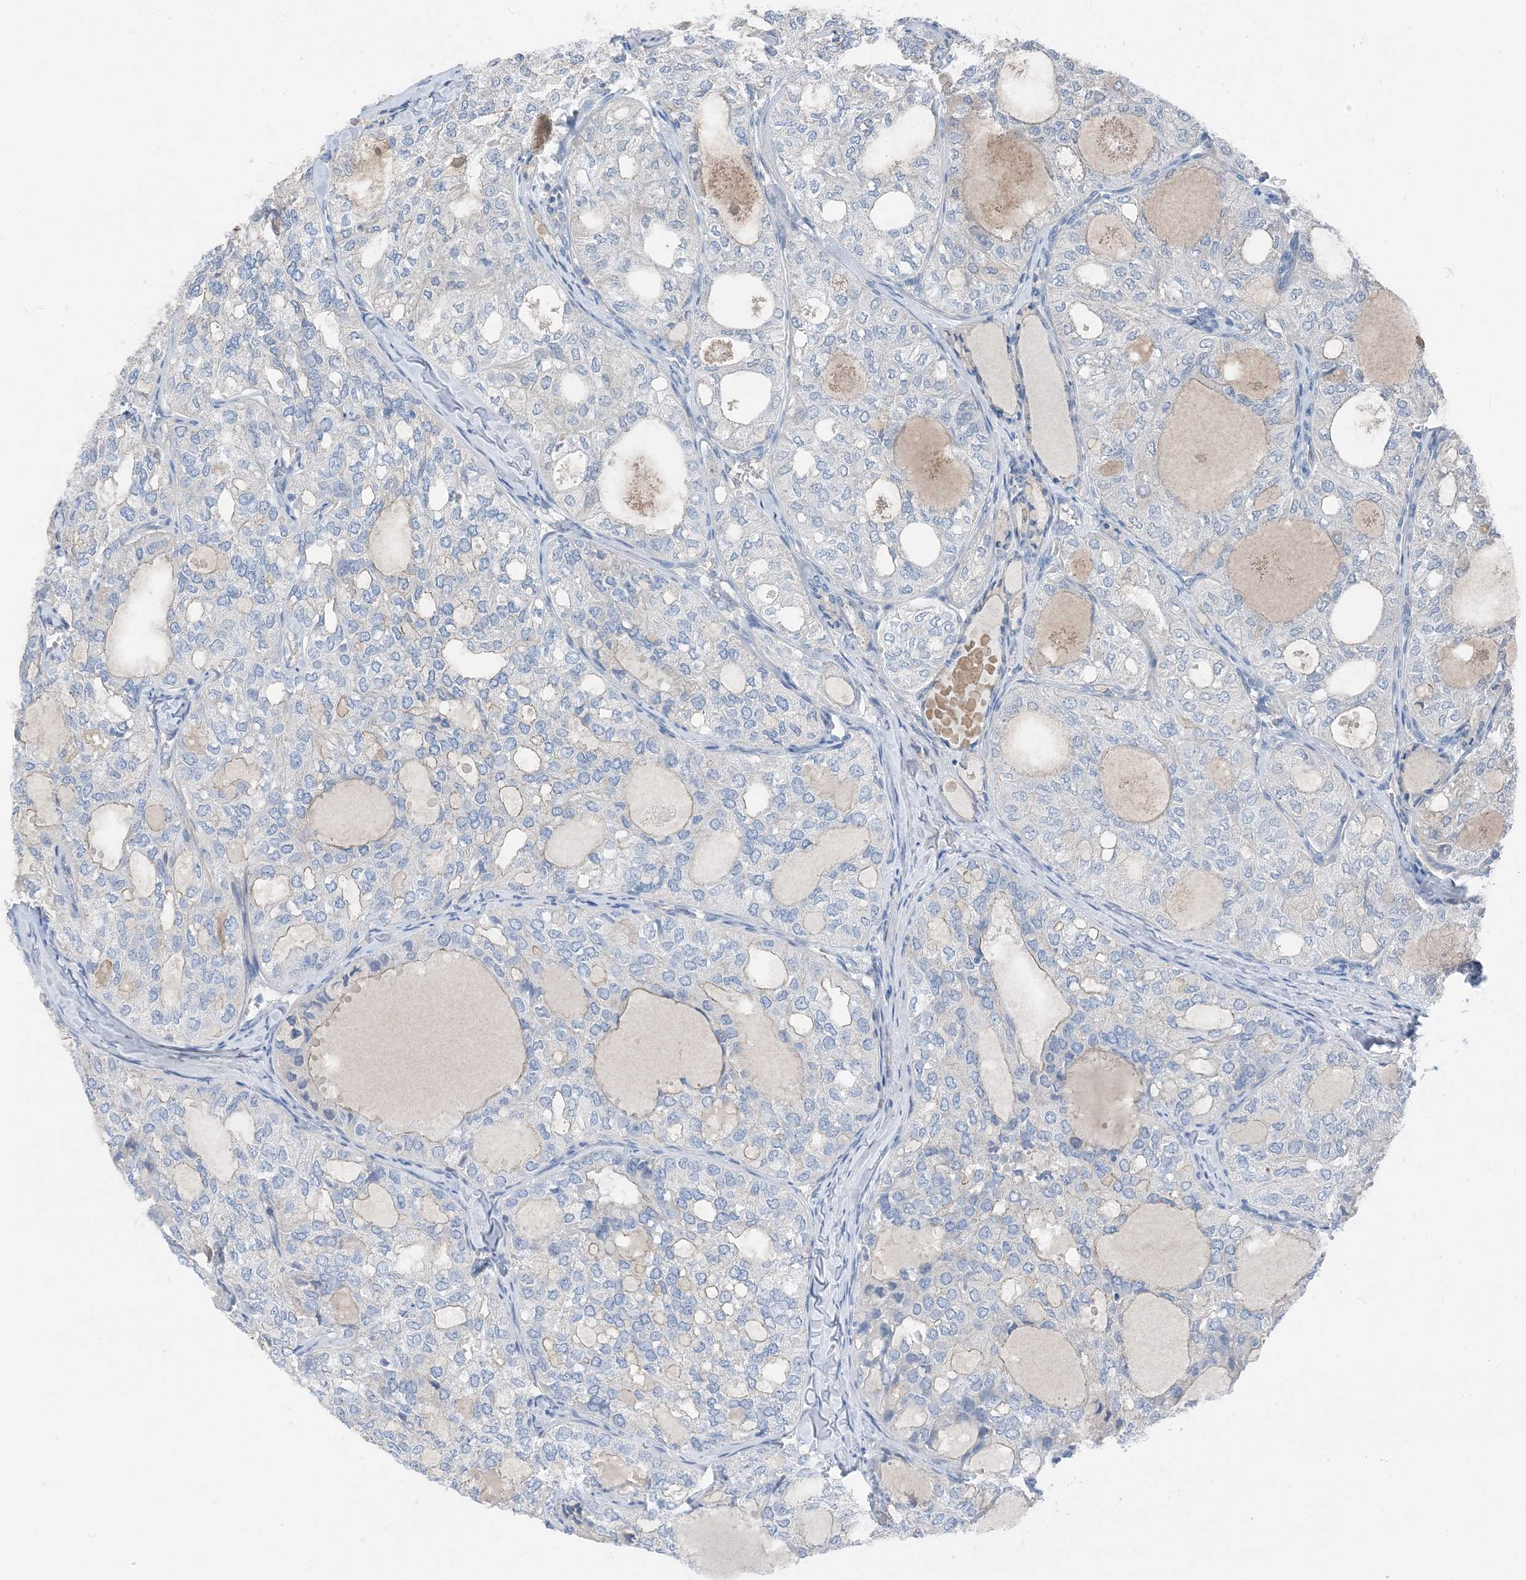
{"staining": {"intensity": "negative", "quantity": "none", "location": "none"}, "tissue": "thyroid cancer", "cell_type": "Tumor cells", "image_type": "cancer", "snomed": [{"axis": "morphology", "description": "Follicular adenoma carcinoma, NOS"}, {"axis": "topography", "description": "Thyroid gland"}], "caption": "Follicular adenoma carcinoma (thyroid) was stained to show a protein in brown. There is no significant positivity in tumor cells. The staining is performed using DAB (3,3'-diaminobenzidine) brown chromogen with nuclei counter-stained in using hematoxylin.", "gene": "NCOA7", "patient": {"sex": "male", "age": 75}}